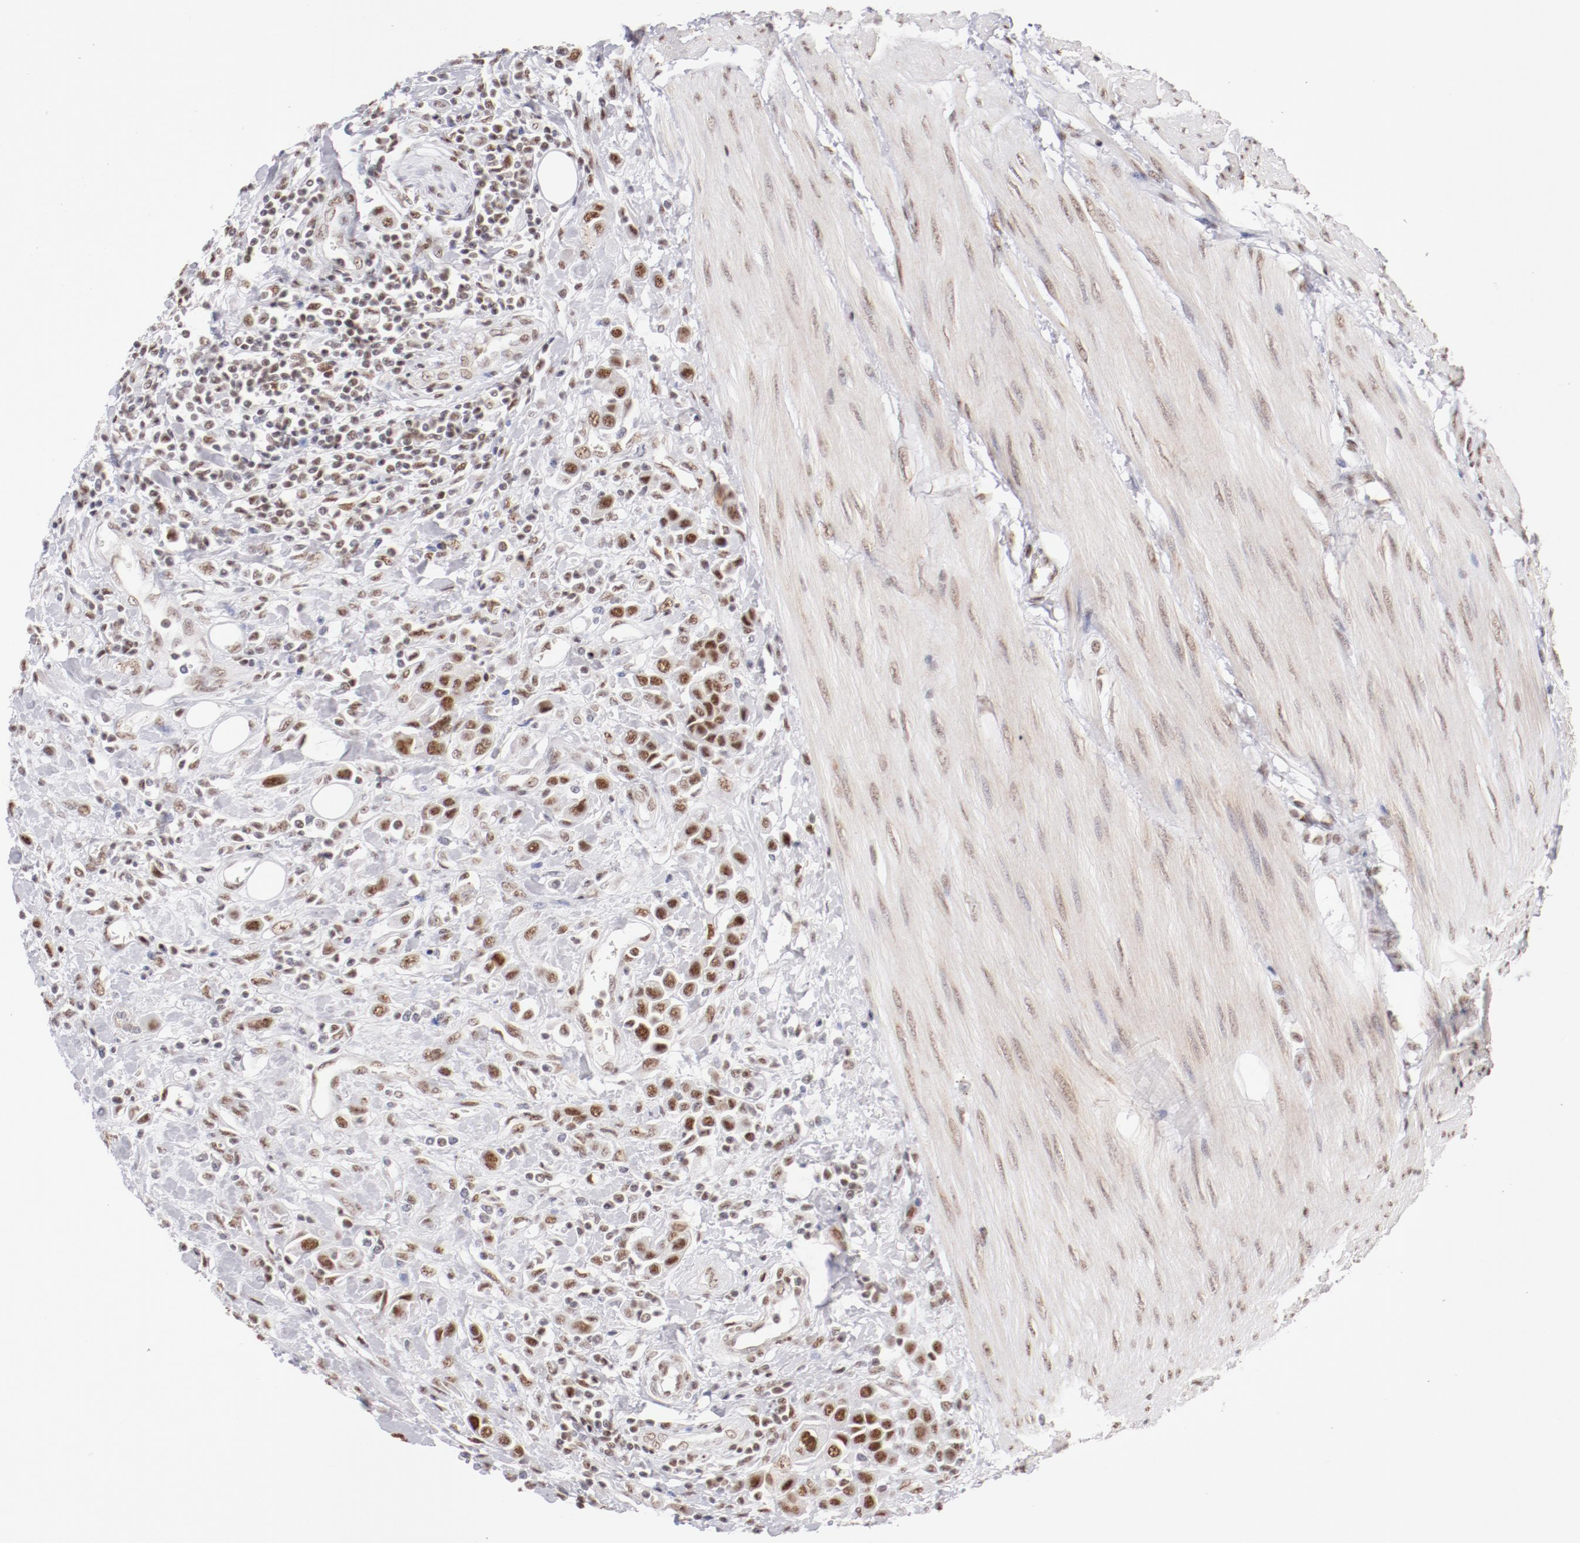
{"staining": {"intensity": "moderate", "quantity": ">75%", "location": "nuclear"}, "tissue": "urothelial cancer", "cell_type": "Tumor cells", "image_type": "cancer", "snomed": [{"axis": "morphology", "description": "Urothelial carcinoma, High grade"}, {"axis": "topography", "description": "Urinary bladder"}], "caption": "The histopathology image demonstrates a brown stain indicating the presence of a protein in the nuclear of tumor cells in urothelial cancer.", "gene": "TFAP4", "patient": {"sex": "male", "age": 50}}